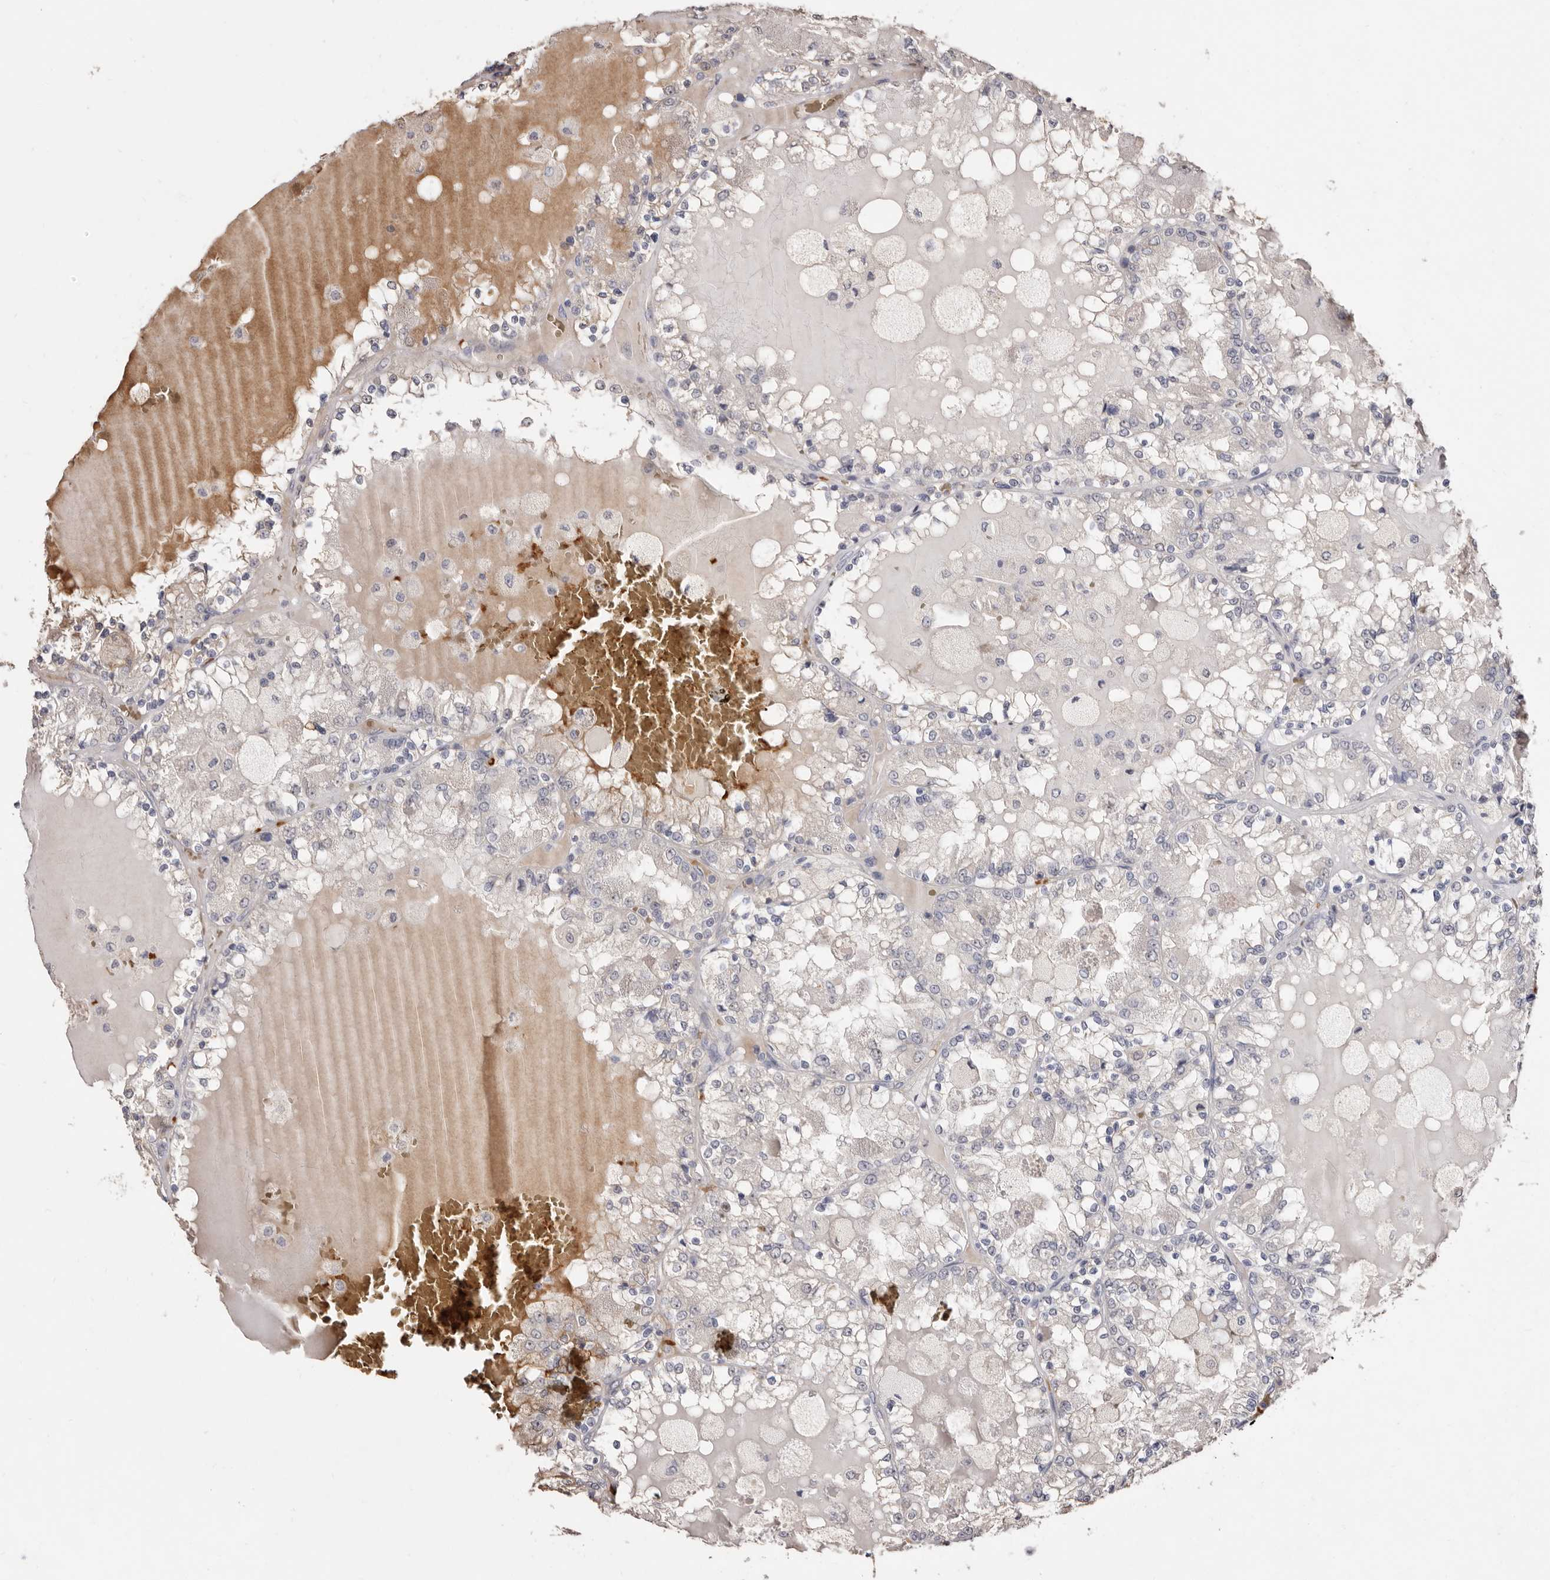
{"staining": {"intensity": "negative", "quantity": "none", "location": "none"}, "tissue": "renal cancer", "cell_type": "Tumor cells", "image_type": "cancer", "snomed": [{"axis": "morphology", "description": "Adenocarcinoma, NOS"}, {"axis": "topography", "description": "Kidney"}], "caption": "DAB (3,3'-diaminobenzidine) immunohistochemical staining of human renal cancer (adenocarcinoma) exhibits no significant staining in tumor cells.", "gene": "GRAMD2A", "patient": {"sex": "female", "age": 56}}